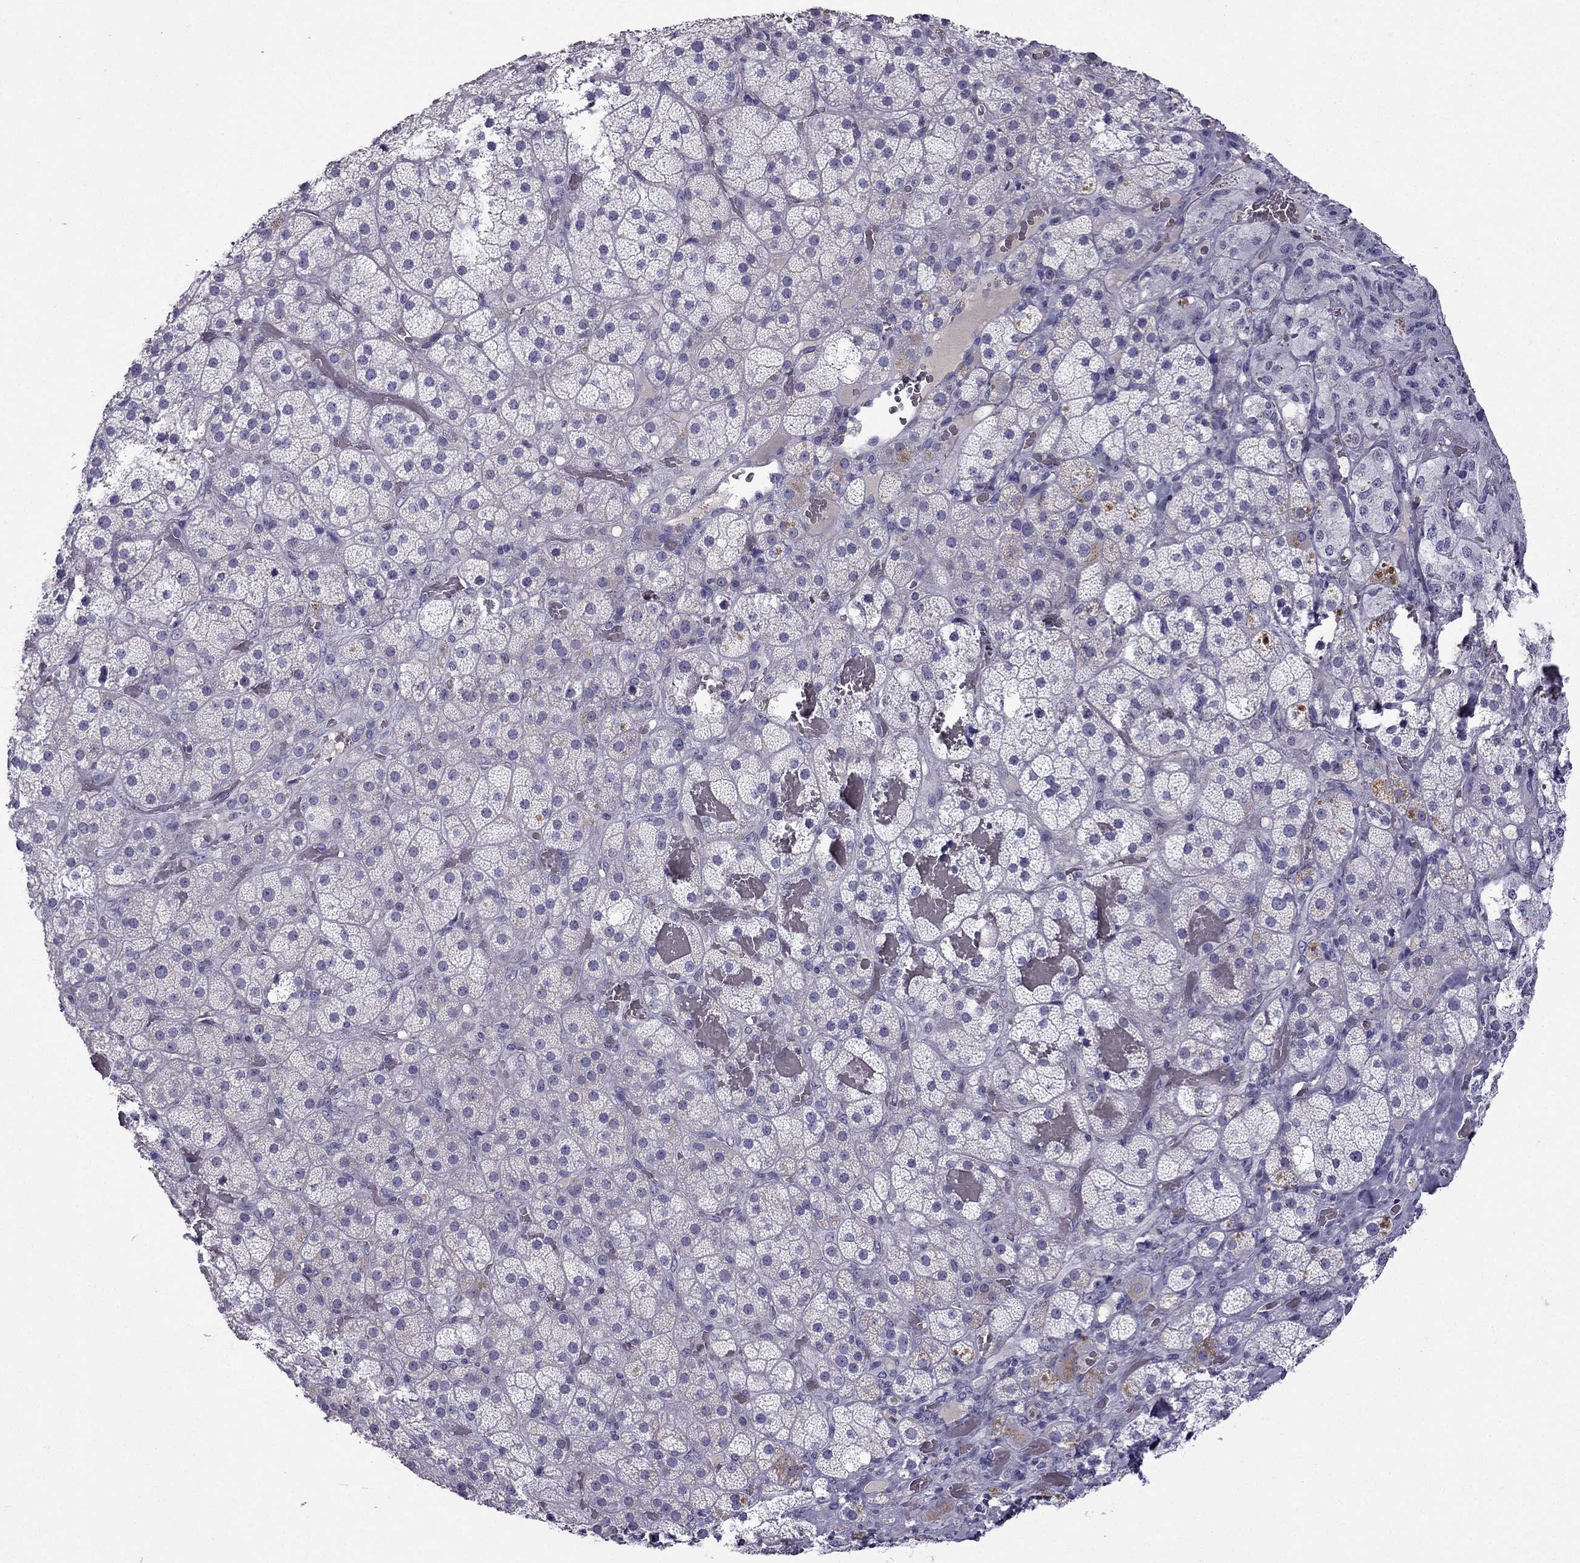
{"staining": {"intensity": "weak", "quantity": "<25%", "location": "cytoplasmic/membranous"}, "tissue": "adrenal gland", "cell_type": "Glandular cells", "image_type": "normal", "snomed": [{"axis": "morphology", "description": "Normal tissue, NOS"}, {"axis": "topography", "description": "Adrenal gland"}], "caption": "Immunohistochemistry (IHC) photomicrograph of benign adrenal gland stained for a protein (brown), which shows no expression in glandular cells.", "gene": "STOML3", "patient": {"sex": "male", "age": 57}}